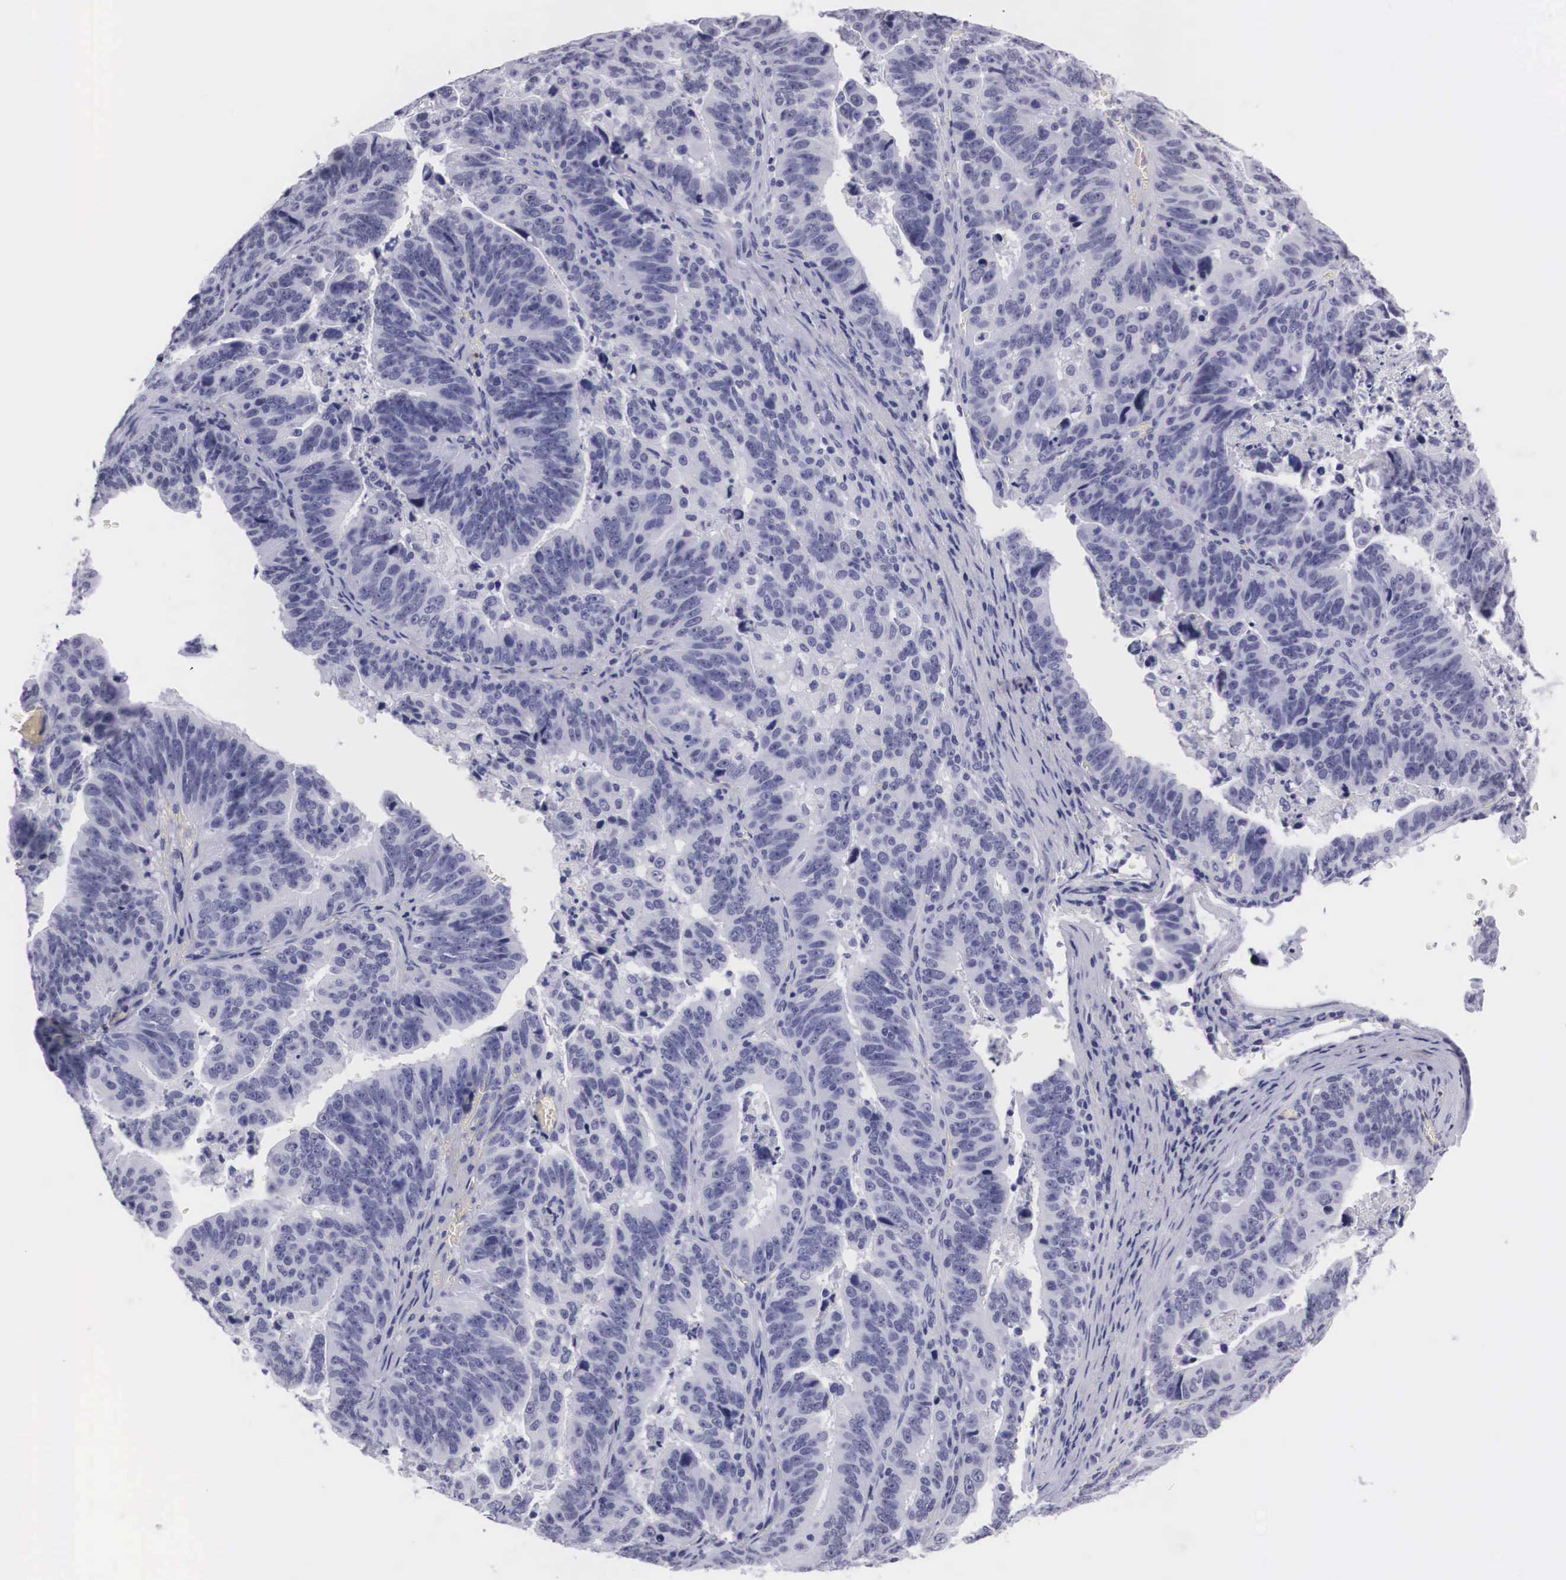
{"staining": {"intensity": "negative", "quantity": "none", "location": "none"}, "tissue": "stomach cancer", "cell_type": "Tumor cells", "image_type": "cancer", "snomed": [{"axis": "morphology", "description": "Adenocarcinoma, NOS"}, {"axis": "topography", "description": "Stomach, upper"}], "caption": "This histopathology image is of adenocarcinoma (stomach) stained with immunohistochemistry to label a protein in brown with the nuclei are counter-stained blue. There is no expression in tumor cells. (DAB (3,3'-diaminobenzidine) IHC, high magnification).", "gene": "C22orf31", "patient": {"sex": "female", "age": 50}}